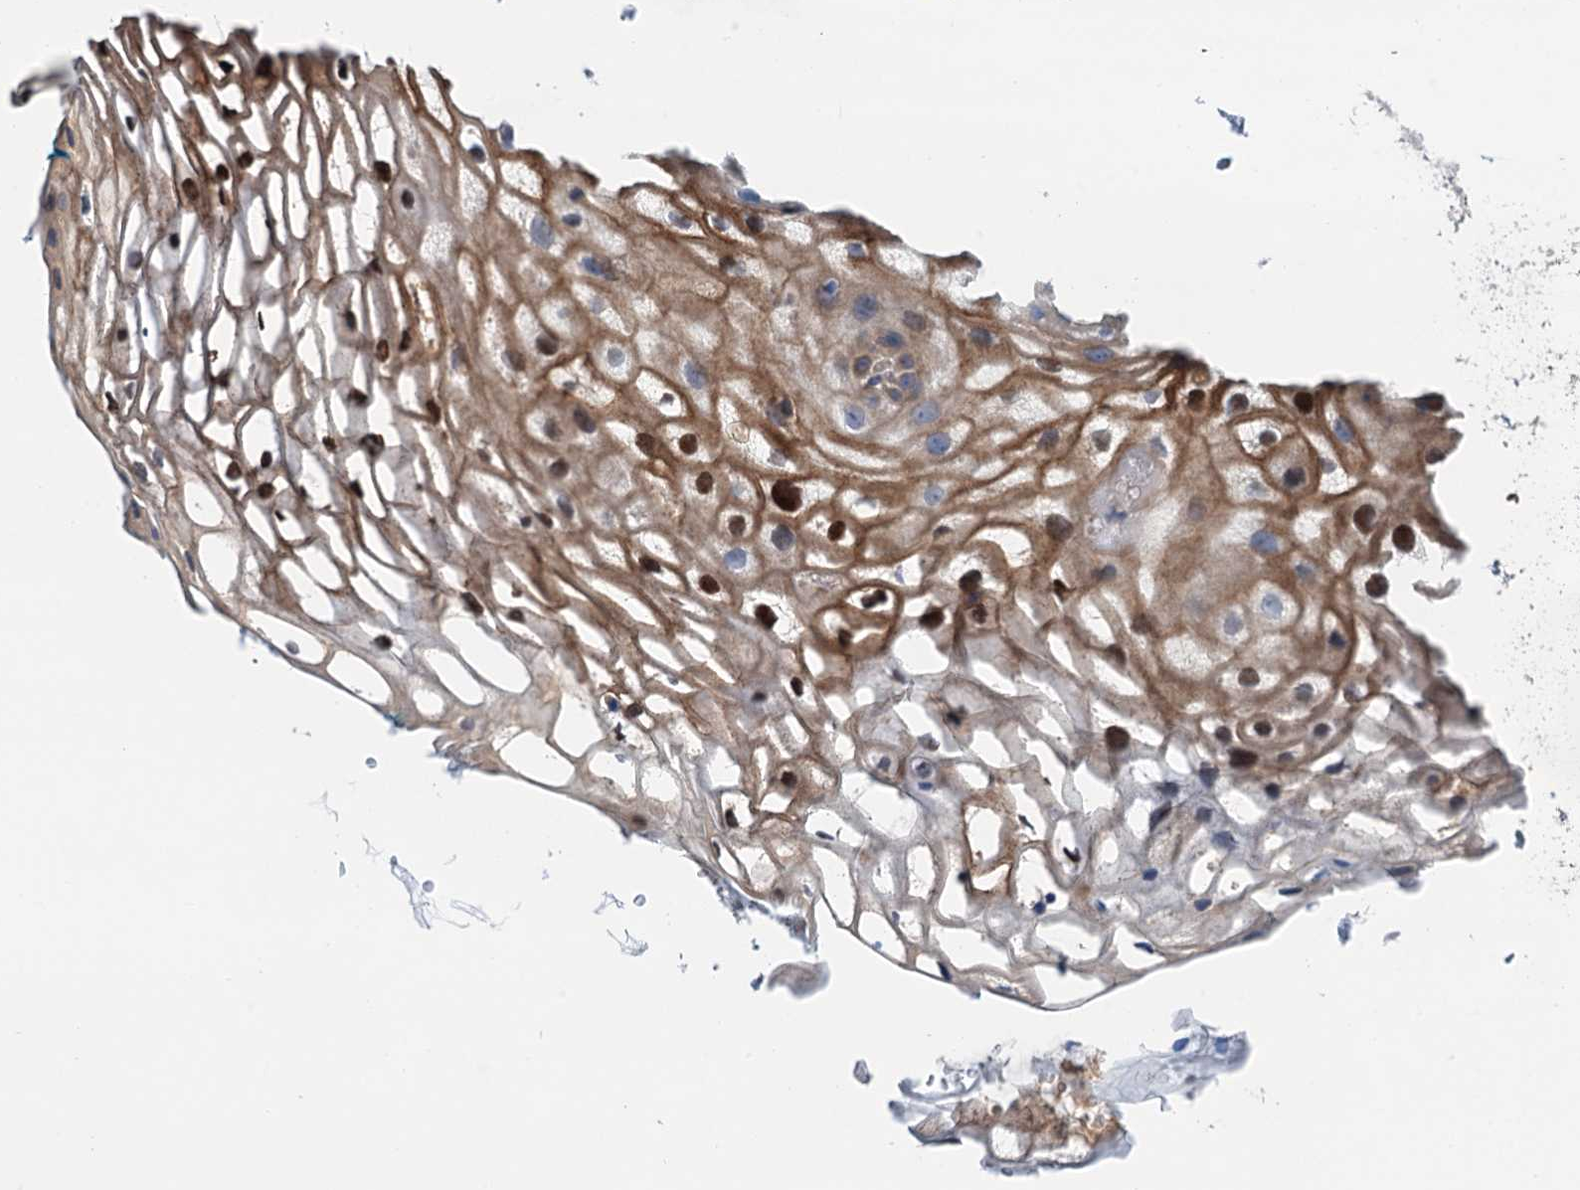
{"staining": {"intensity": "moderate", "quantity": ">75%", "location": "cytoplasmic/membranous,nuclear"}, "tissue": "vagina", "cell_type": "Squamous epithelial cells", "image_type": "normal", "snomed": [{"axis": "morphology", "description": "Normal tissue, NOS"}, {"axis": "topography", "description": "Vagina"}, {"axis": "topography", "description": "Peripheral nerve tissue"}], "caption": "Immunohistochemistry photomicrograph of benign vagina stained for a protein (brown), which shows medium levels of moderate cytoplasmic/membranous,nuclear staining in about >75% of squamous epithelial cells.", "gene": "CSTPP1", "patient": {"sex": "female", "age": 71}}